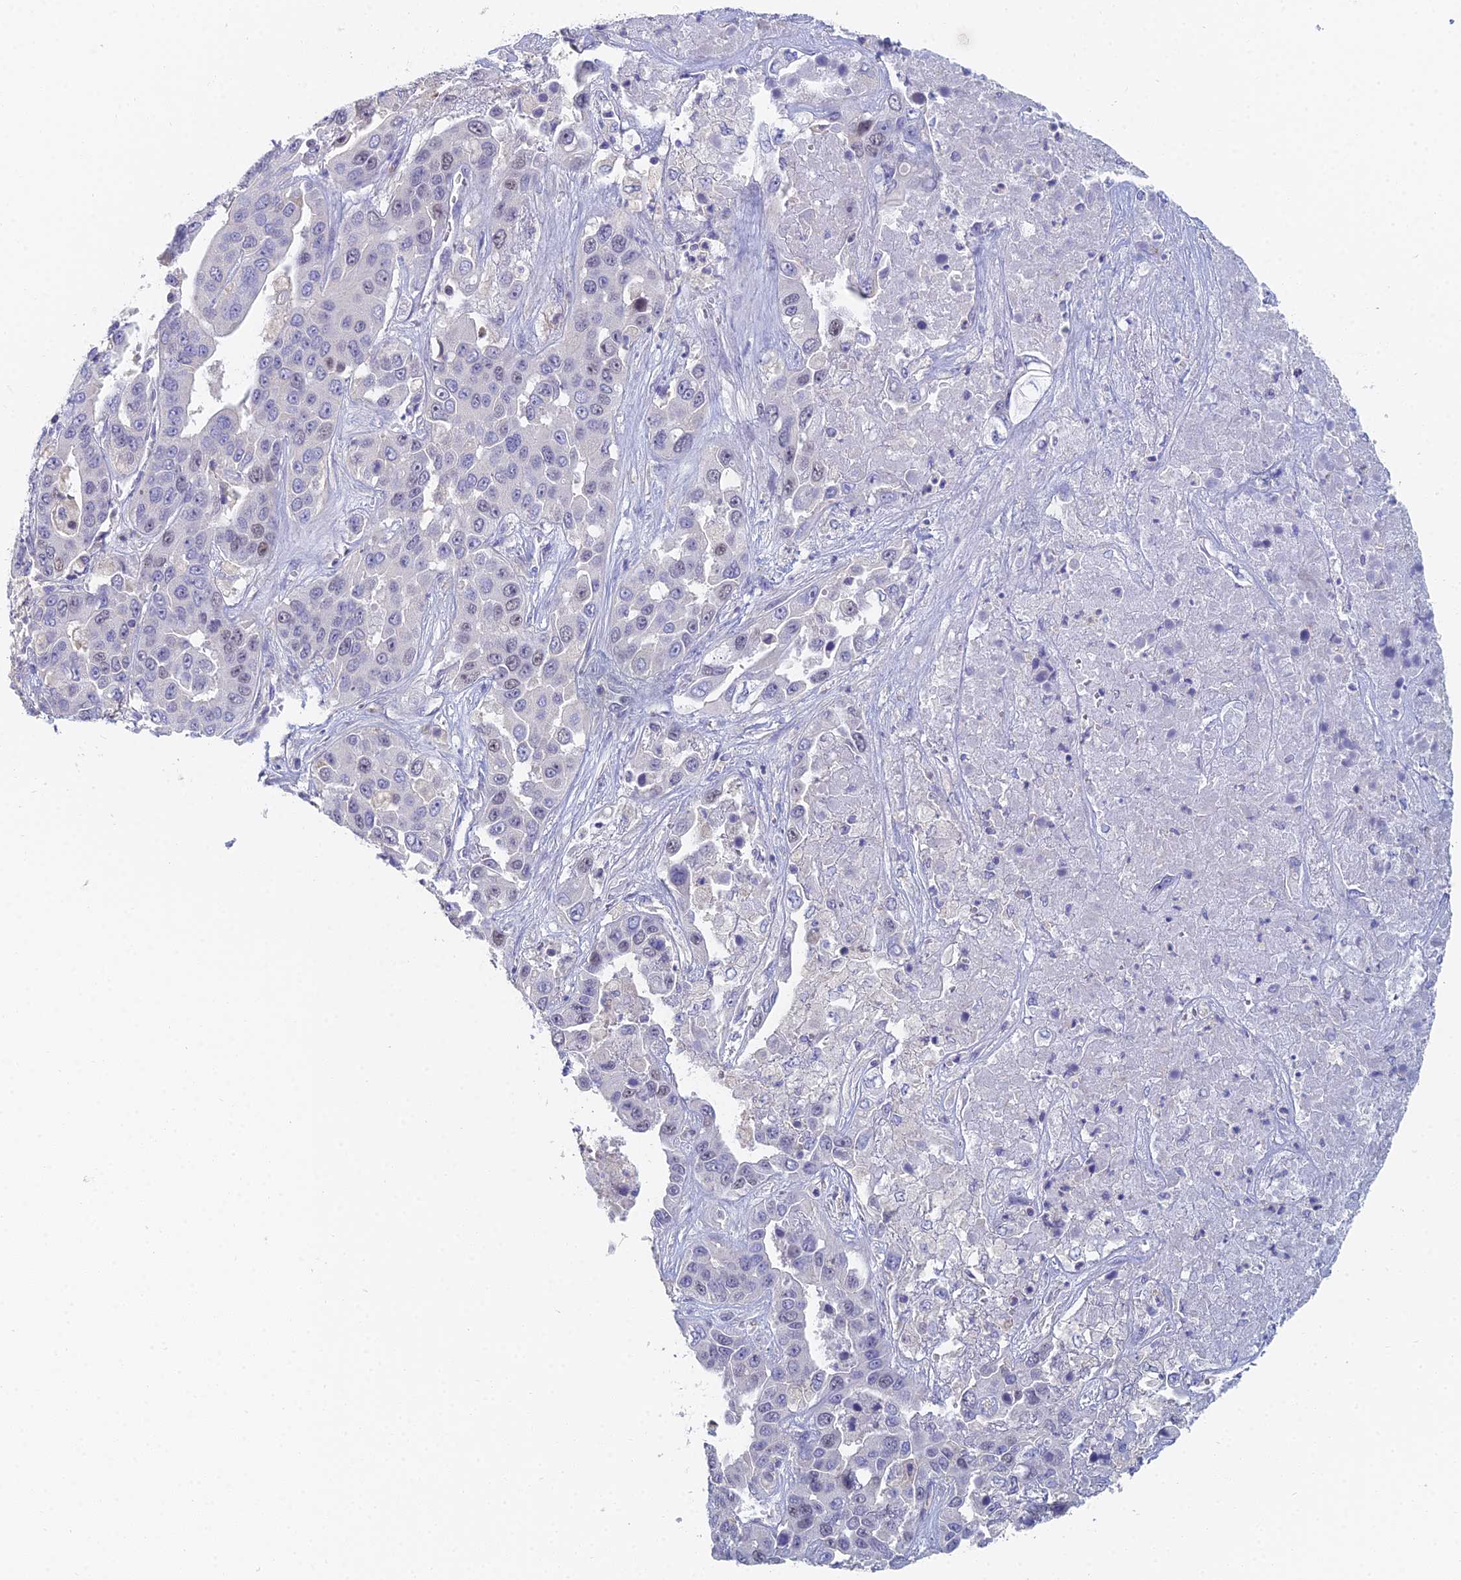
{"staining": {"intensity": "weak", "quantity": "<25%", "location": "nuclear"}, "tissue": "liver cancer", "cell_type": "Tumor cells", "image_type": "cancer", "snomed": [{"axis": "morphology", "description": "Cholangiocarcinoma"}, {"axis": "topography", "description": "Liver"}], "caption": "Human cholangiocarcinoma (liver) stained for a protein using immunohistochemistry (IHC) shows no staining in tumor cells.", "gene": "MCM2", "patient": {"sex": "female", "age": 52}}